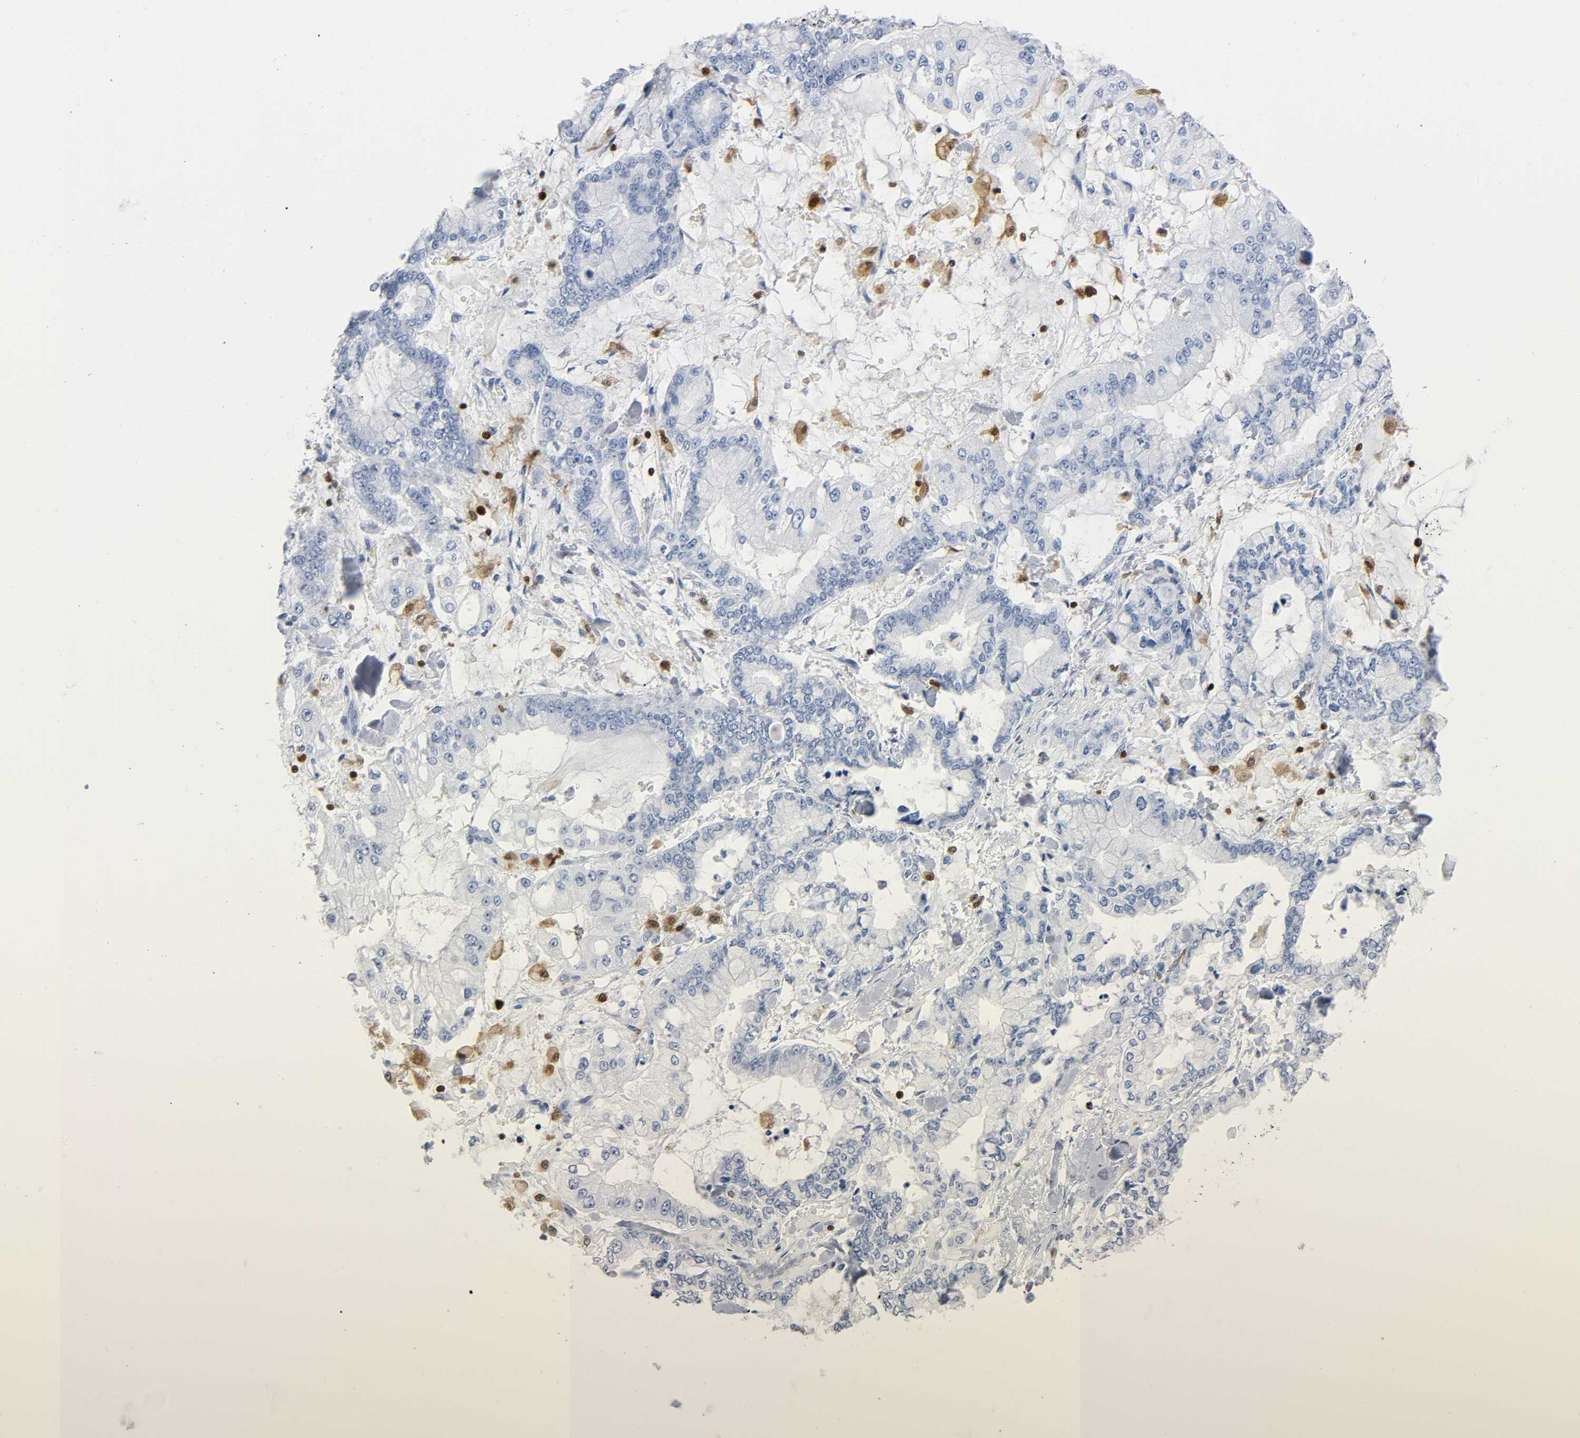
{"staining": {"intensity": "negative", "quantity": "none", "location": "none"}, "tissue": "stomach cancer", "cell_type": "Tumor cells", "image_type": "cancer", "snomed": [{"axis": "morphology", "description": "Normal tissue, NOS"}, {"axis": "morphology", "description": "Adenocarcinoma, NOS"}, {"axis": "topography", "description": "Stomach, upper"}, {"axis": "topography", "description": "Stomach"}], "caption": "Human stomach adenocarcinoma stained for a protein using immunohistochemistry reveals no positivity in tumor cells.", "gene": "DOK2", "patient": {"sex": "male", "age": 76}}